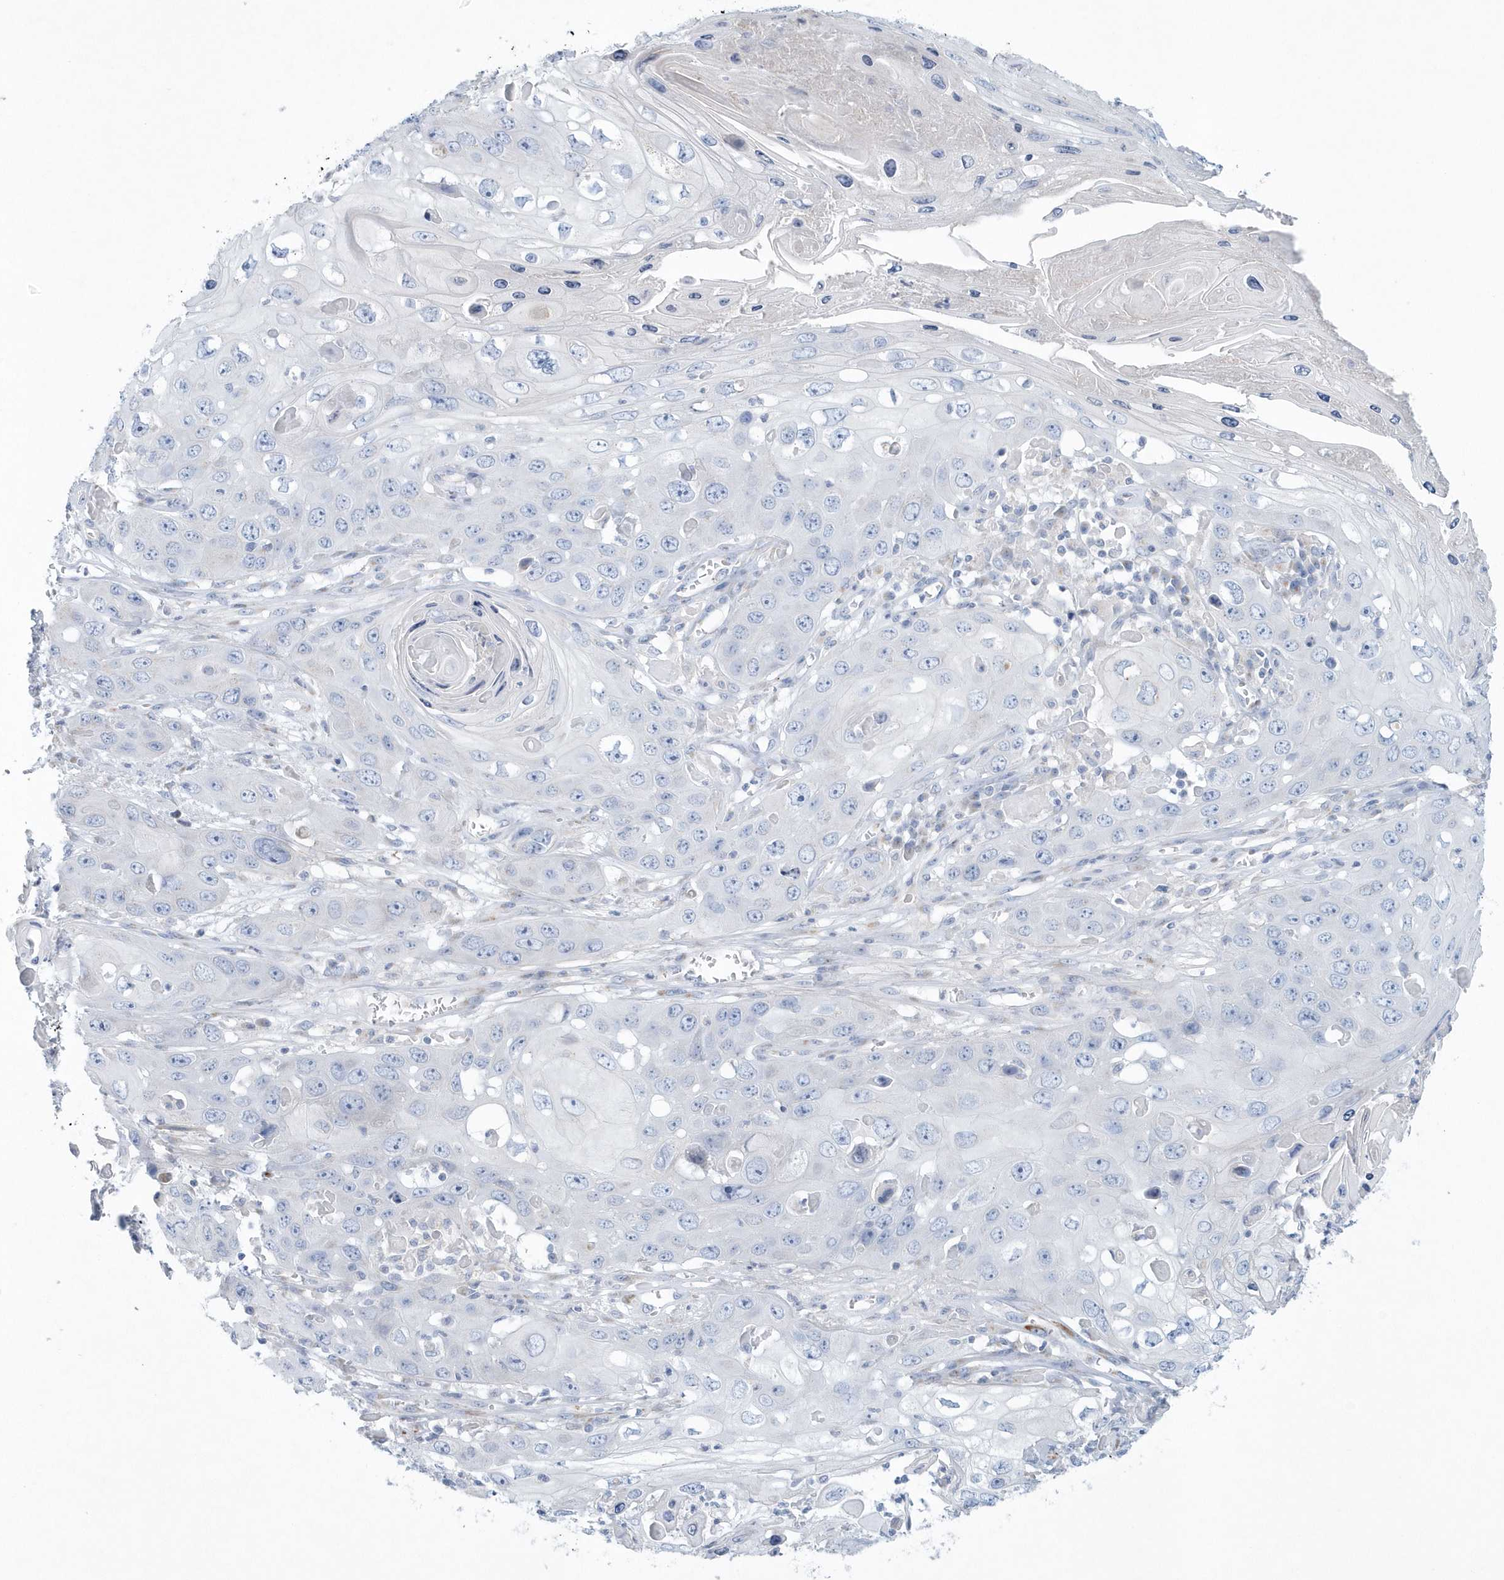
{"staining": {"intensity": "negative", "quantity": "none", "location": "none"}, "tissue": "skin cancer", "cell_type": "Tumor cells", "image_type": "cancer", "snomed": [{"axis": "morphology", "description": "Squamous cell carcinoma, NOS"}, {"axis": "topography", "description": "Skin"}], "caption": "This is an IHC histopathology image of skin cancer (squamous cell carcinoma). There is no expression in tumor cells.", "gene": "SPATA18", "patient": {"sex": "male", "age": 55}}